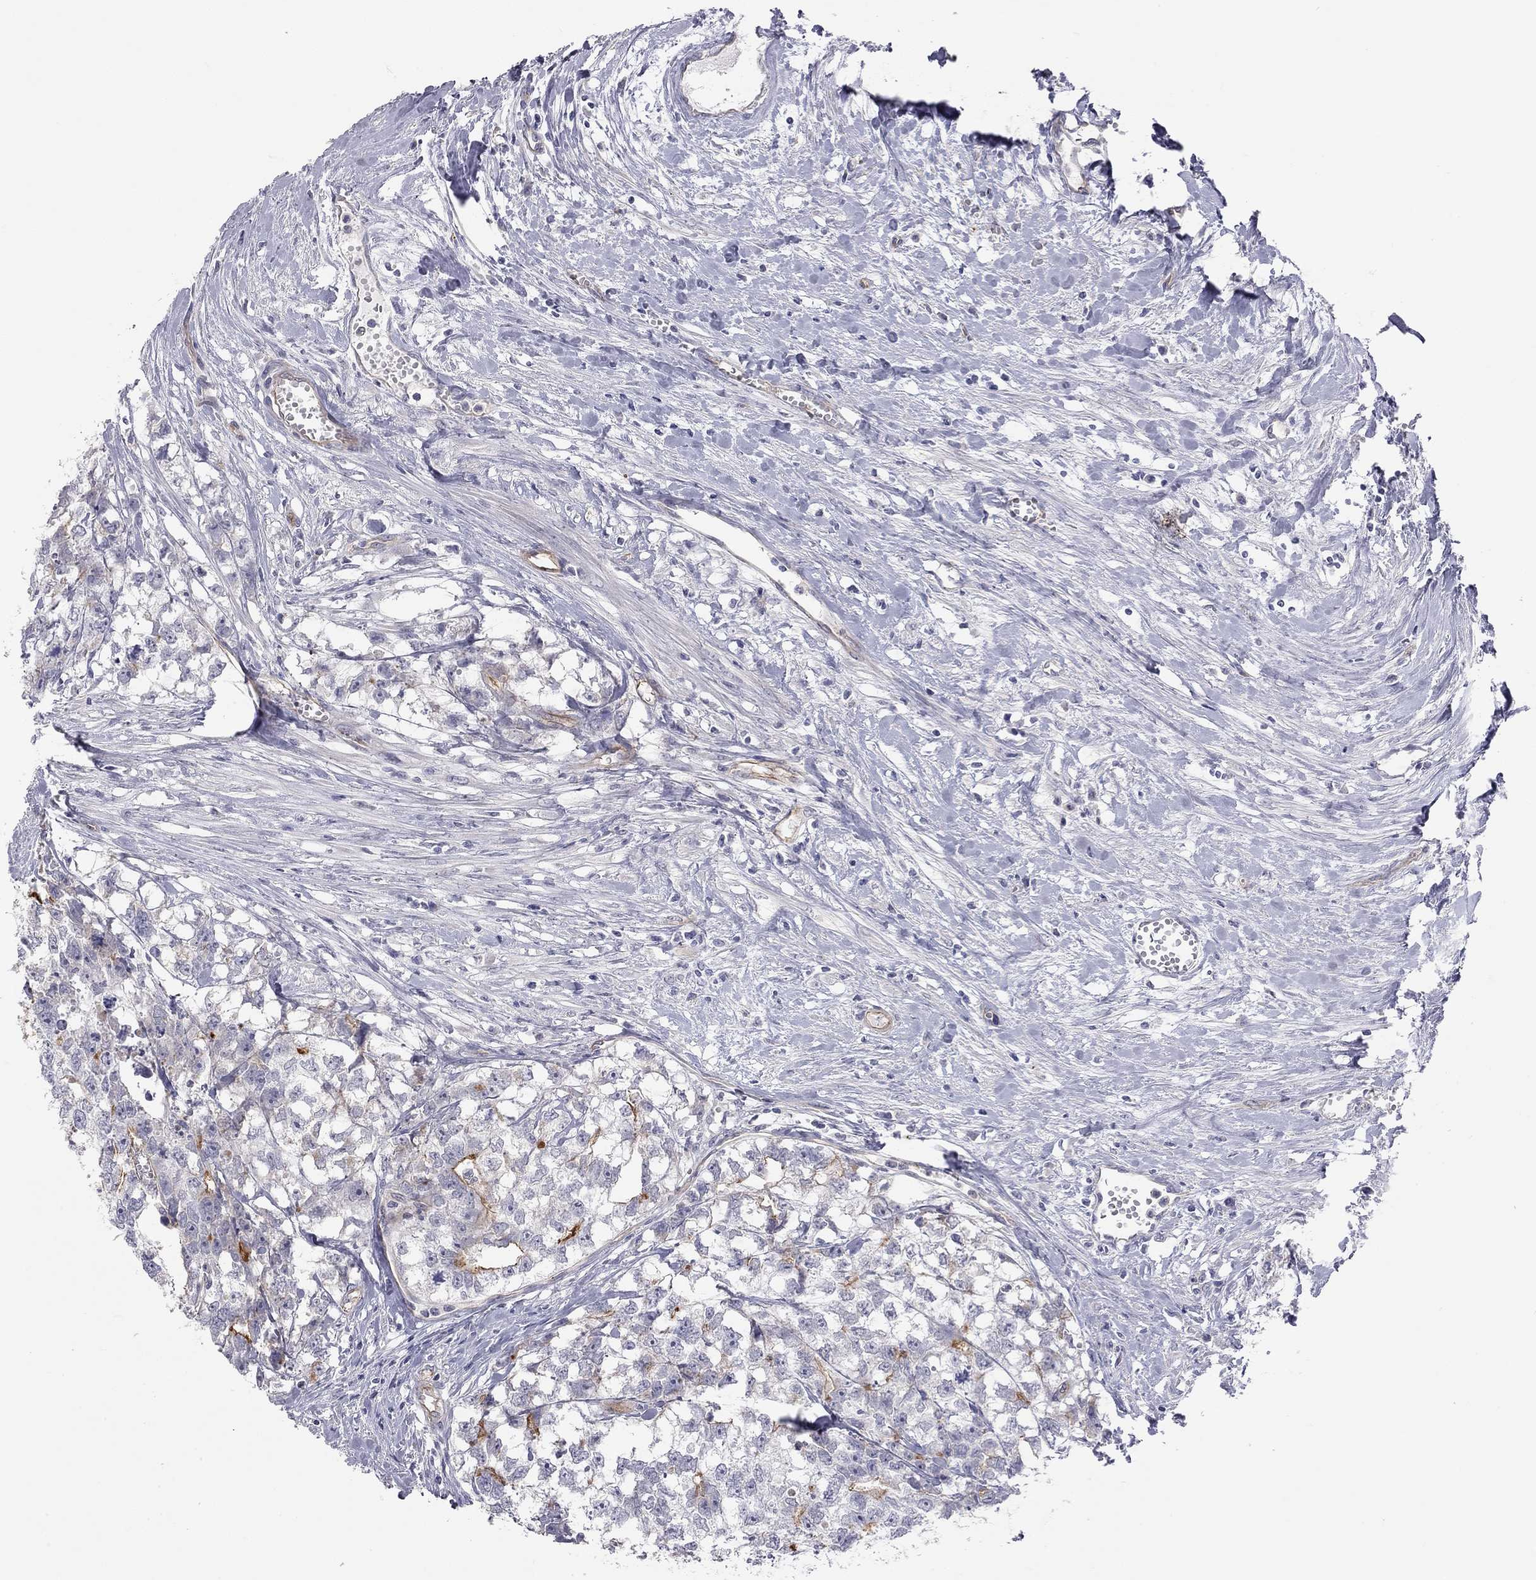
{"staining": {"intensity": "strong", "quantity": "<25%", "location": "cytoplasmic/membranous"}, "tissue": "testis cancer", "cell_type": "Tumor cells", "image_type": "cancer", "snomed": [{"axis": "morphology", "description": "Carcinoma, Embryonal, NOS"}, {"axis": "morphology", "description": "Teratoma, malignant, NOS"}, {"axis": "topography", "description": "Testis"}], "caption": "Testis cancer (teratoma (malignant)) stained with immunohistochemistry demonstrates strong cytoplasmic/membranous expression in approximately <25% of tumor cells.", "gene": "GPRC5B", "patient": {"sex": "male", "age": 44}}